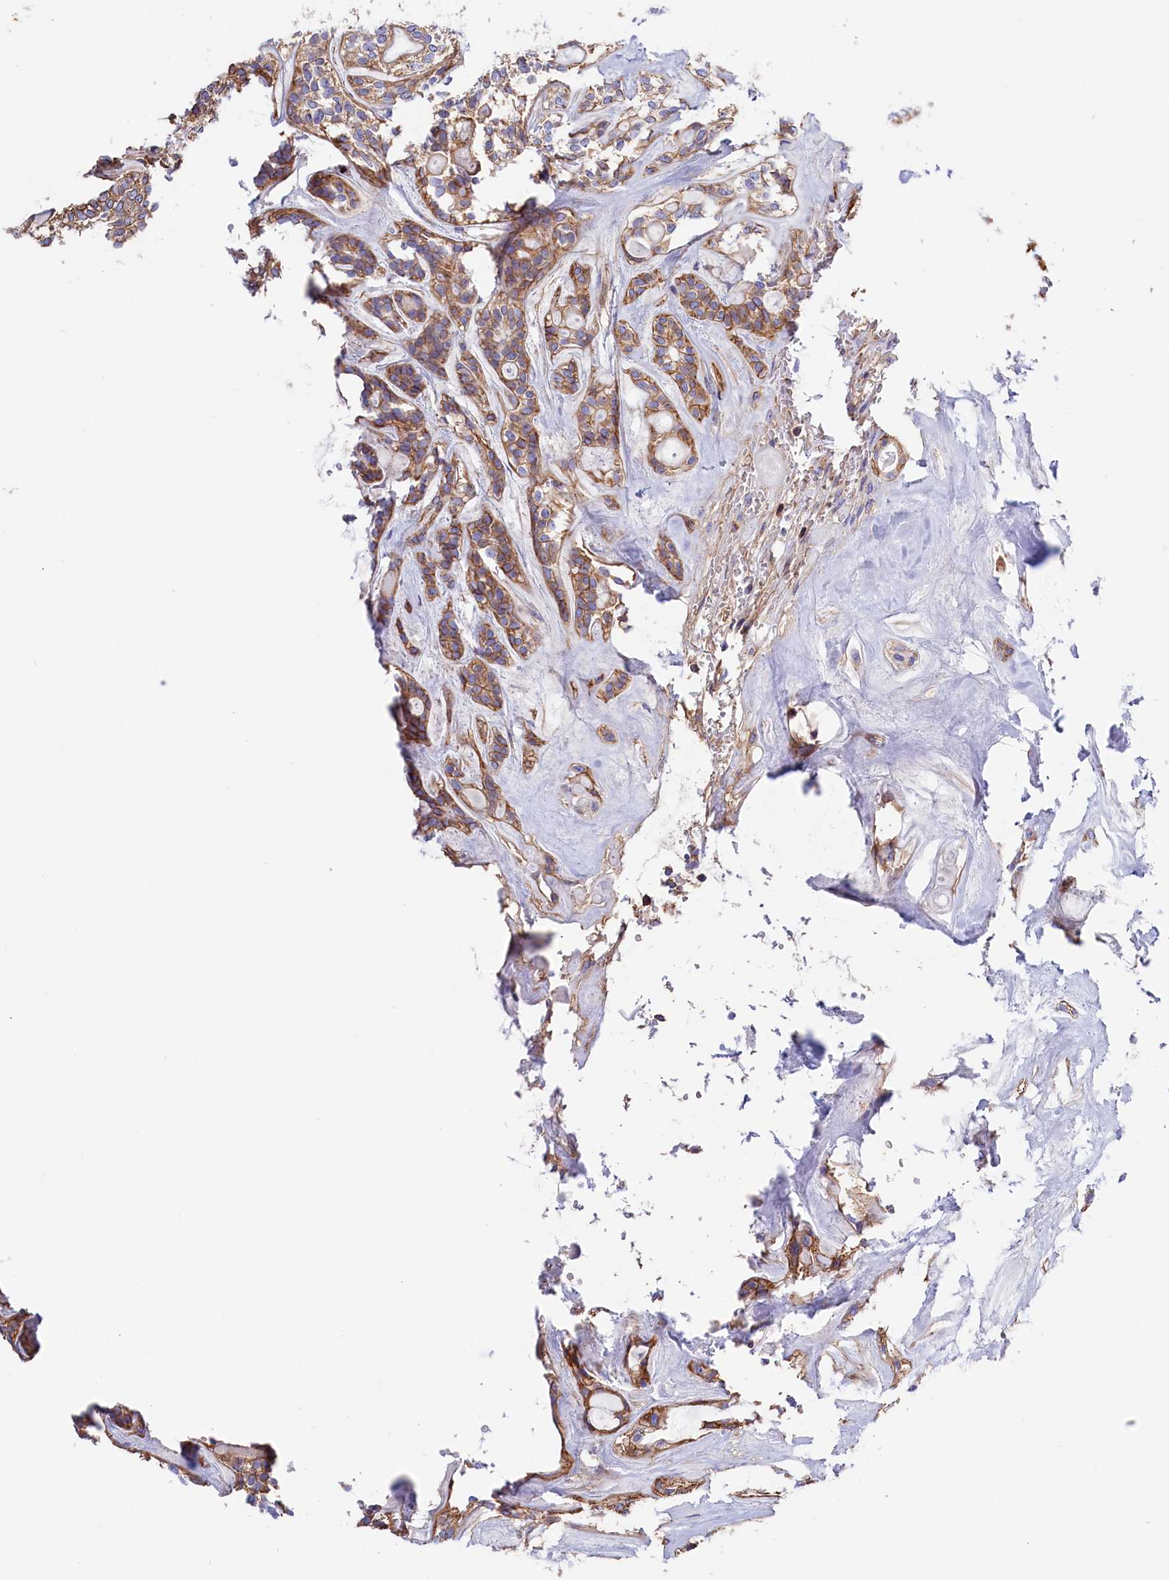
{"staining": {"intensity": "moderate", "quantity": ">75%", "location": "cytoplasmic/membranous"}, "tissue": "head and neck cancer", "cell_type": "Tumor cells", "image_type": "cancer", "snomed": [{"axis": "morphology", "description": "Adenocarcinoma, NOS"}, {"axis": "topography", "description": "Head-Neck"}], "caption": "A medium amount of moderate cytoplasmic/membranous positivity is present in approximately >75% of tumor cells in head and neck adenocarcinoma tissue. Immunohistochemistry (ihc) stains the protein in brown and the nuclei are stained blue.", "gene": "ATP2B4", "patient": {"sex": "male", "age": 66}}